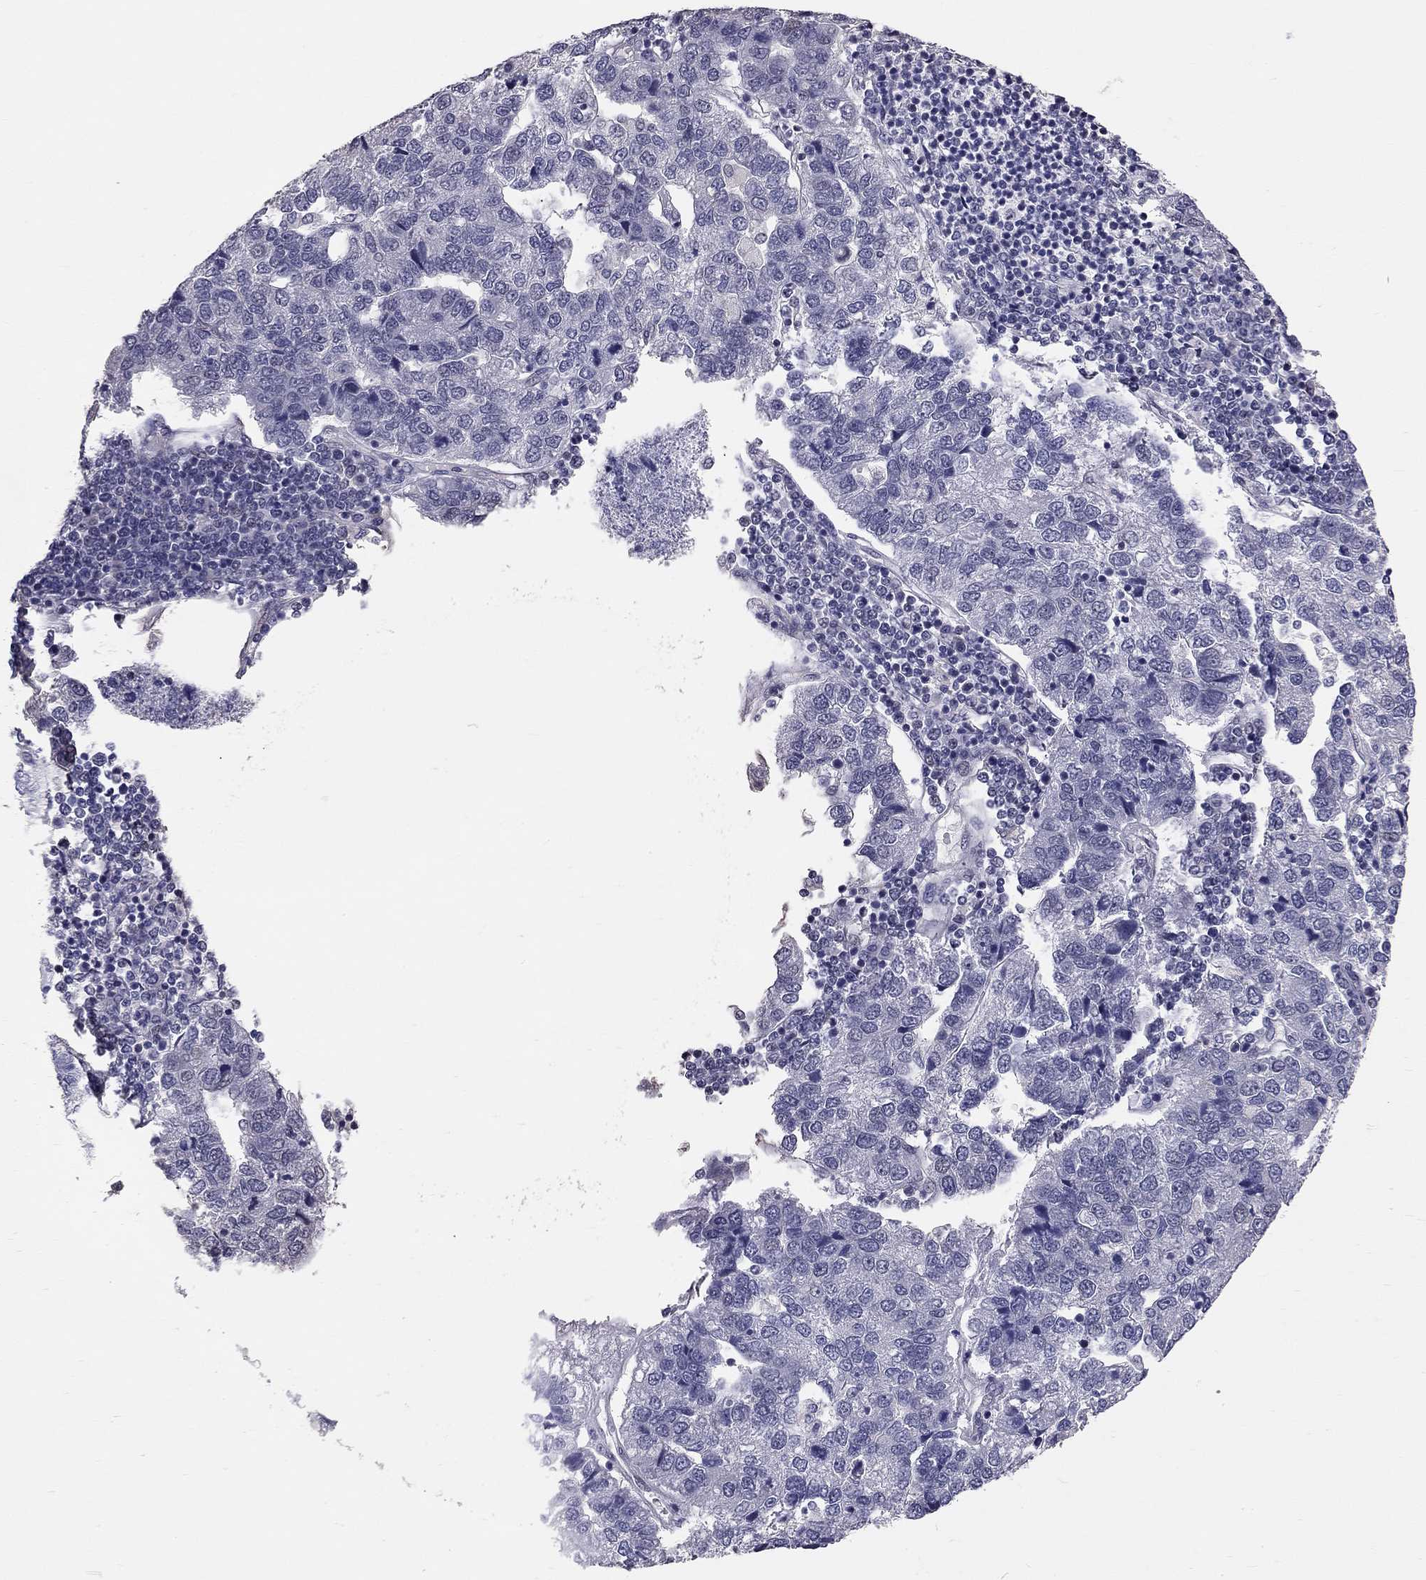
{"staining": {"intensity": "negative", "quantity": "none", "location": "none"}, "tissue": "pancreatic cancer", "cell_type": "Tumor cells", "image_type": "cancer", "snomed": [{"axis": "morphology", "description": "Adenocarcinoma, NOS"}, {"axis": "topography", "description": "Pancreas"}], "caption": "The image shows no significant positivity in tumor cells of pancreatic cancer (adenocarcinoma).", "gene": "GJB4", "patient": {"sex": "female", "age": 61}}